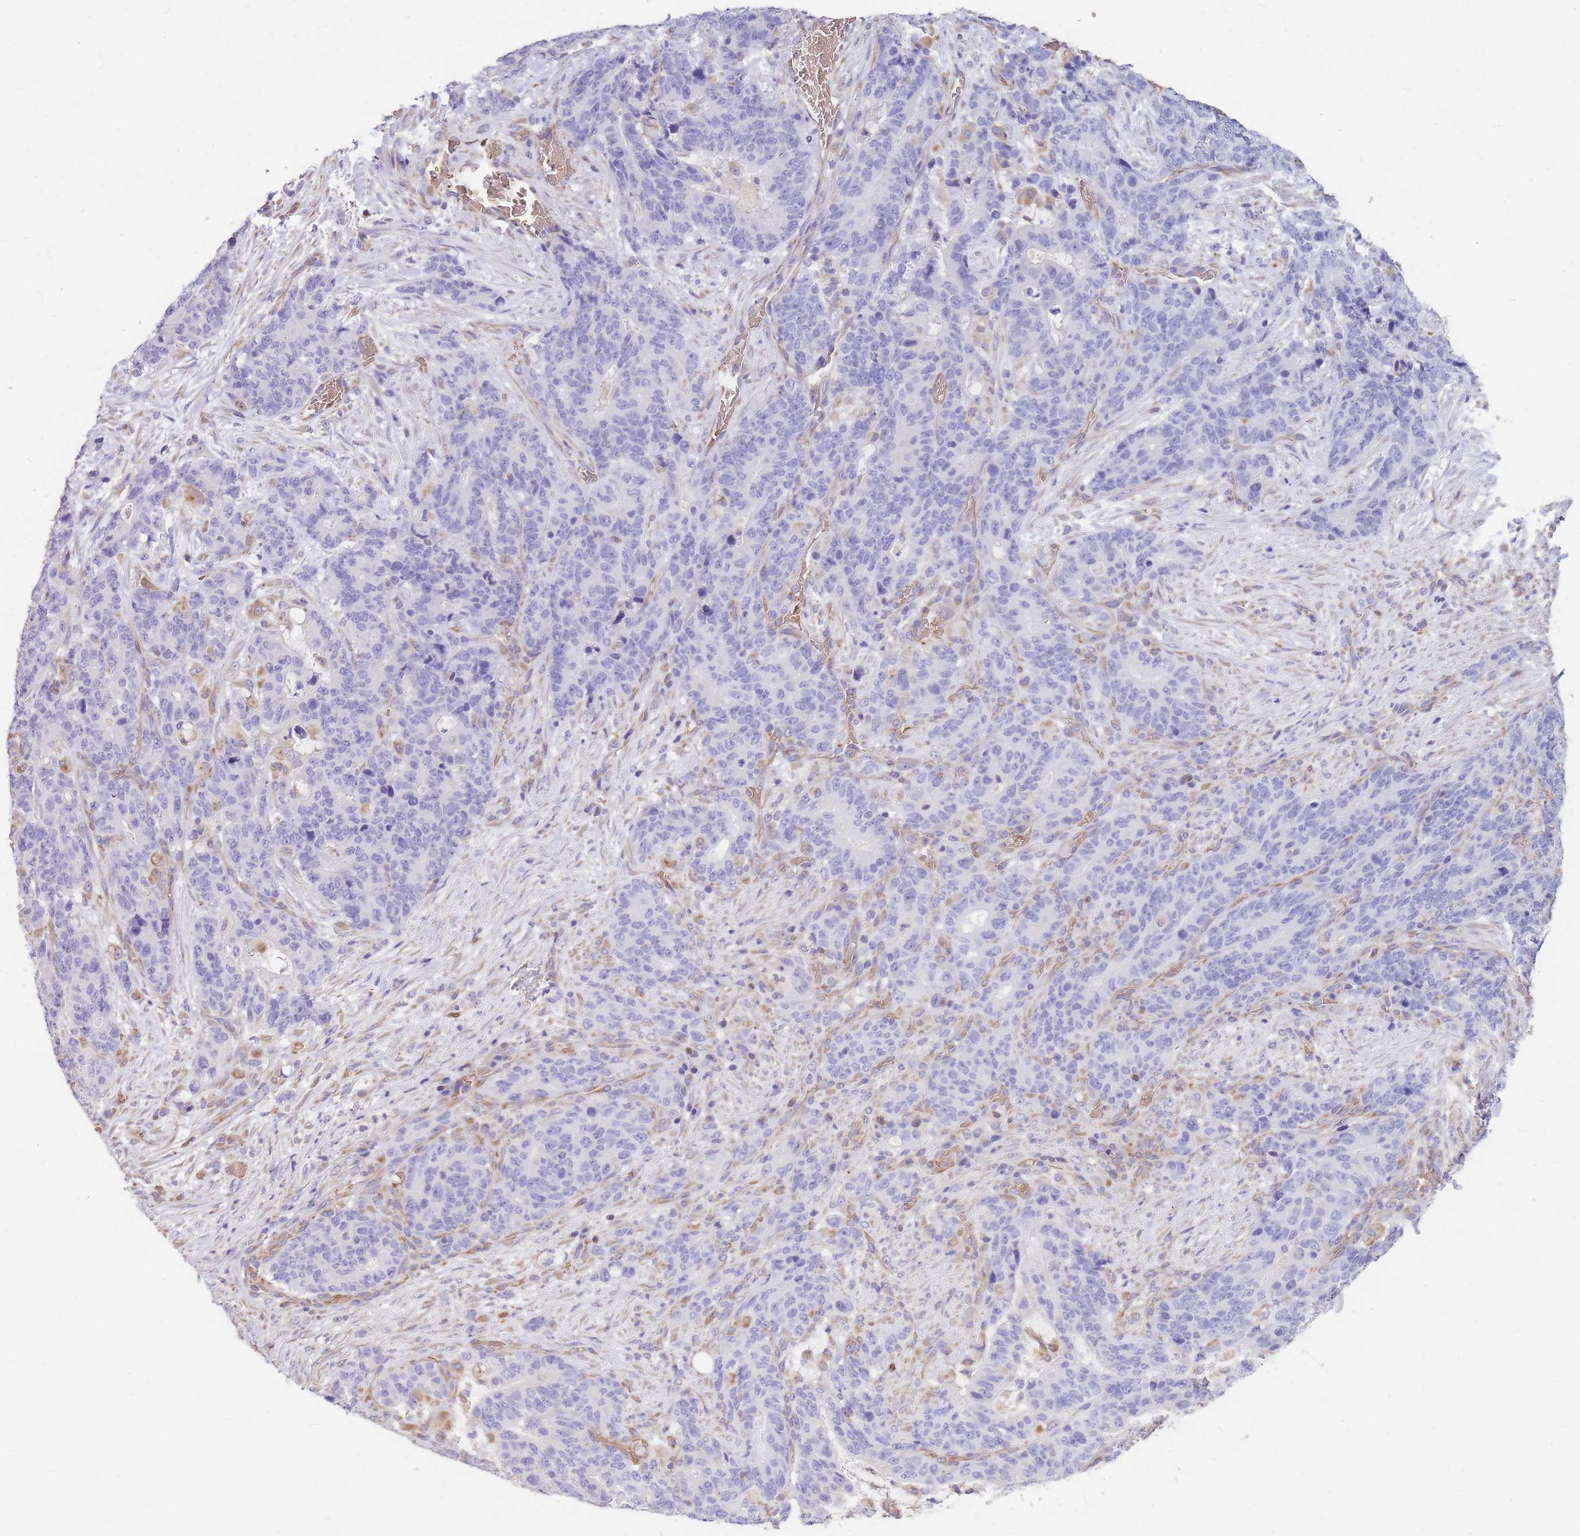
{"staining": {"intensity": "negative", "quantity": "none", "location": "none"}, "tissue": "stomach cancer", "cell_type": "Tumor cells", "image_type": "cancer", "snomed": [{"axis": "morphology", "description": "Normal tissue, NOS"}, {"axis": "morphology", "description": "Adenocarcinoma, NOS"}, {"axis": "topography", "description": "Stomach"}], "caption": "Protein analysis of adenocarcinoma (stomach) reveals no significant staining in tumor cells.", "gene": "ANKRD53", "patient": {"sex": "female", "age": 64}}